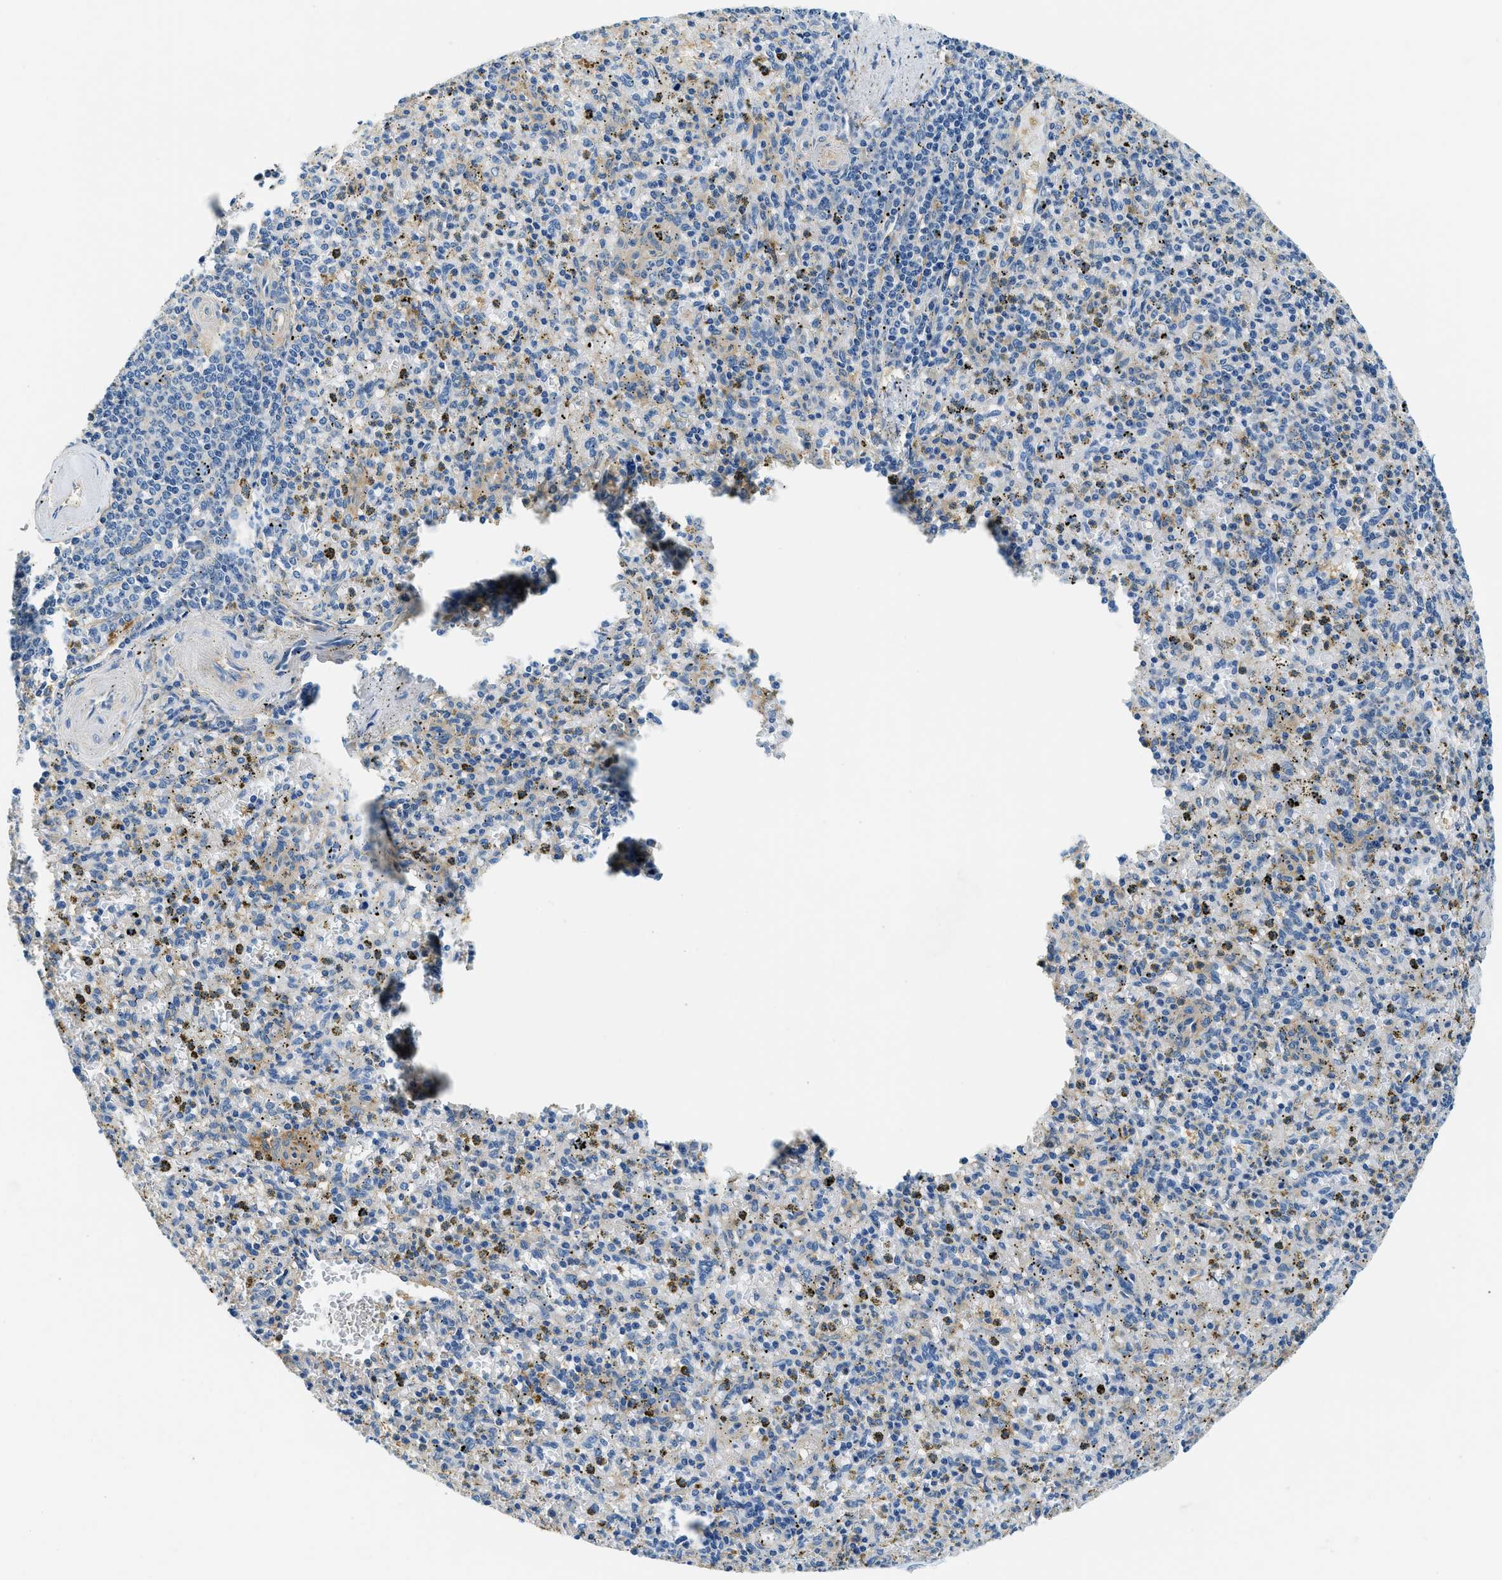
{"staining": {"intensity": "weak", "quantity": "<25%", "location": "cytoplasmic/membranous"}, "tissue": "spleen", "cell_type": "Cells in red pulp", "image_type": "normal", "snomed": [{"axis": "morphology", "description": "Normal tissue, NOS"}, {"axis": "topography", "description": "Spleen"}], "caption": "IHC histopathology image of unremarkable human spleen stained for a protein (brown), which demonstrates no expression in cells in red pulp.", "gene": "TWF1", "patient": {"sex": "male", "age": 72}}